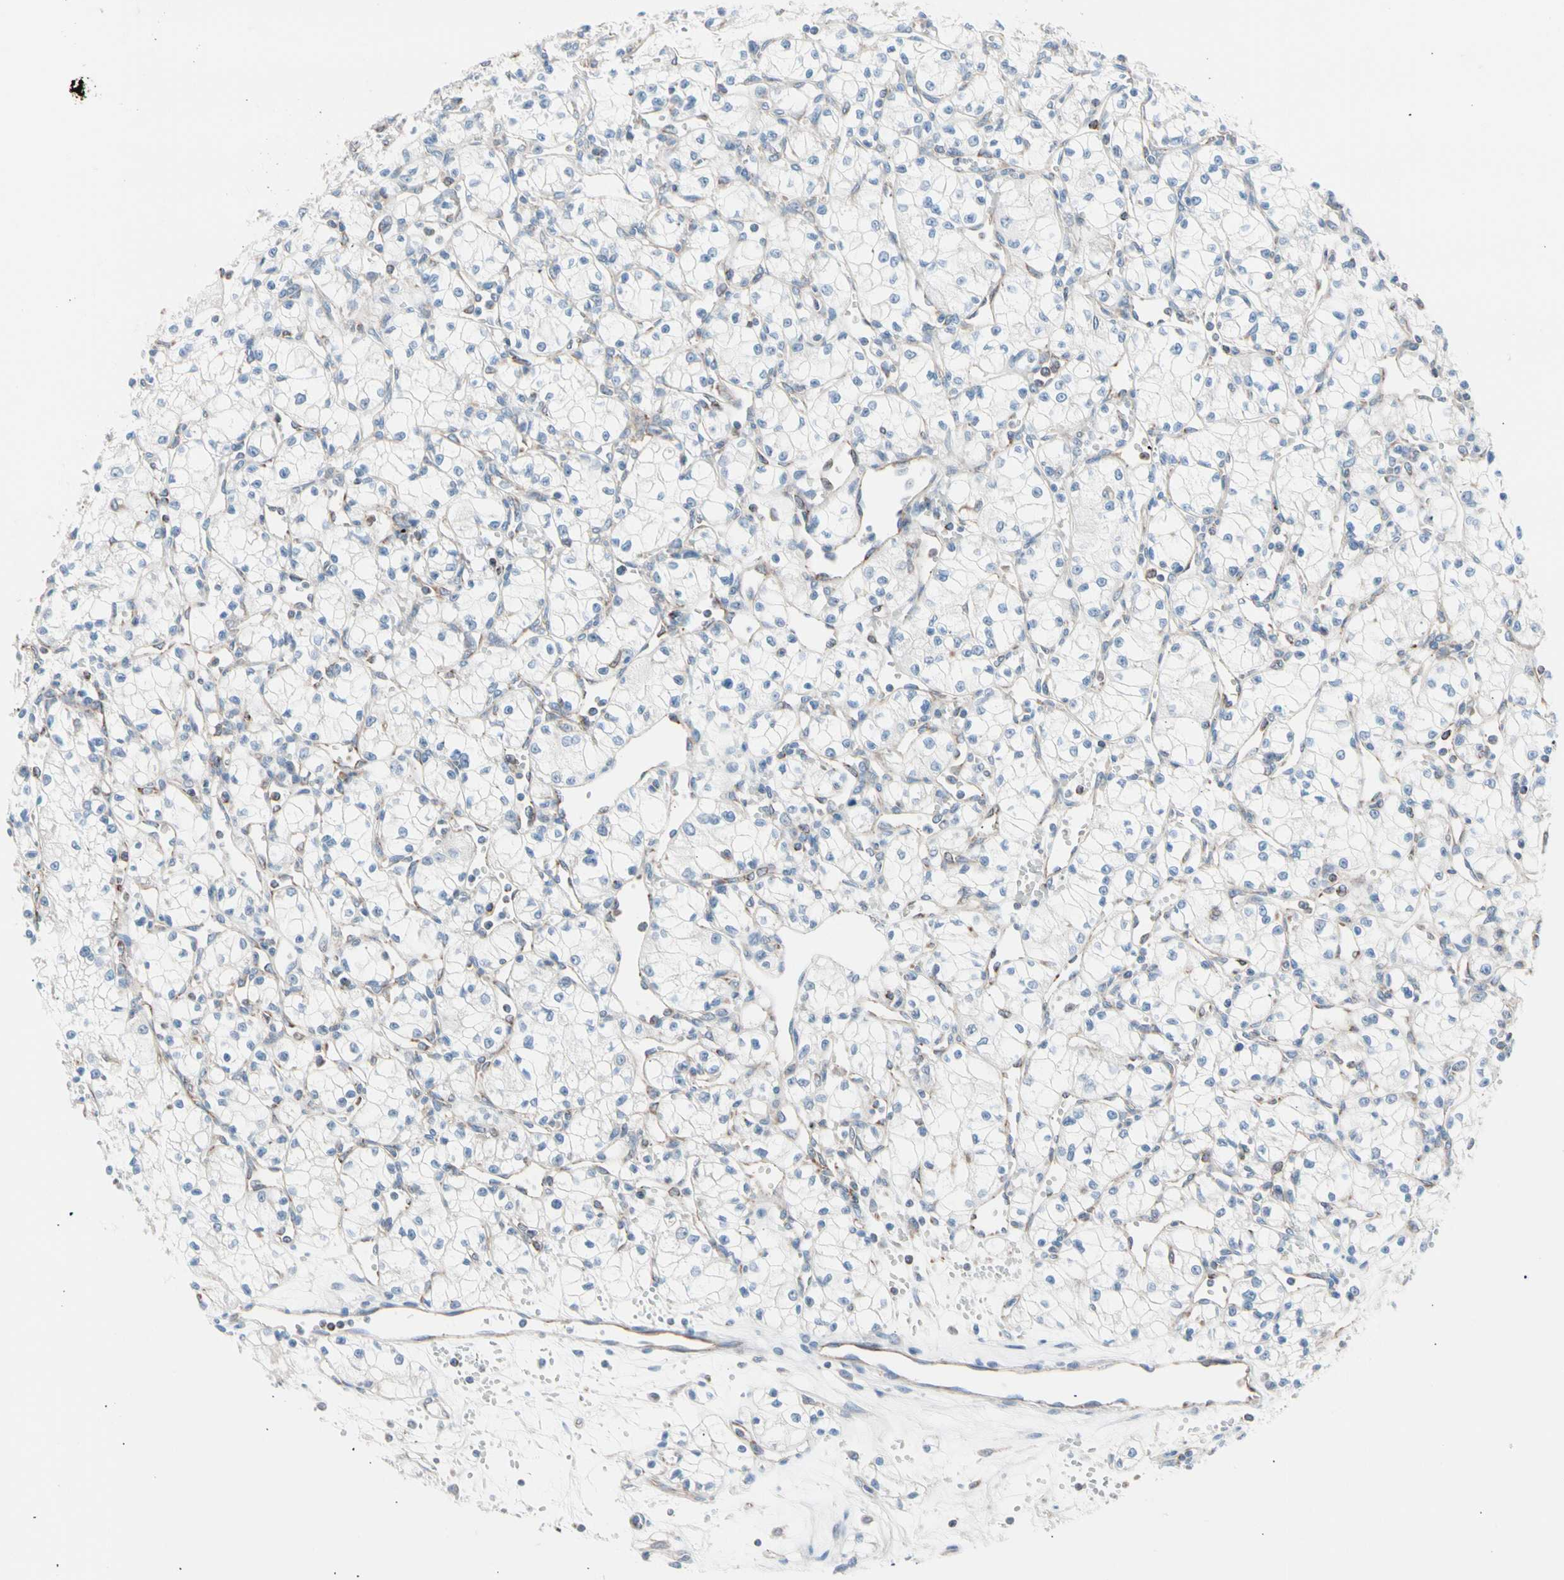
{"staining": {"intensity": "negative", "quantity": "none", "location": "none"}, "tissue": "renal cancer", "cell_type": "Tumor cells", "image_type": "cancer", "snomed": [{"axis": "morphology", "description": "Normal tissue, NOS"}, {"axis": "morphology", "description": "Adenocarcinoma, NOS"}, {"axis": "topography", "description": "Kidney"}], "caption": "IHC photomicrograph of renal cancer (adenocarcinoma) stained for a protein (brown), which reveals no expression in tumor cells. (DAB immunohistochemistry, high magnification).", "gene": "HK1", "patient": {"sex": "male", "age": 59}}